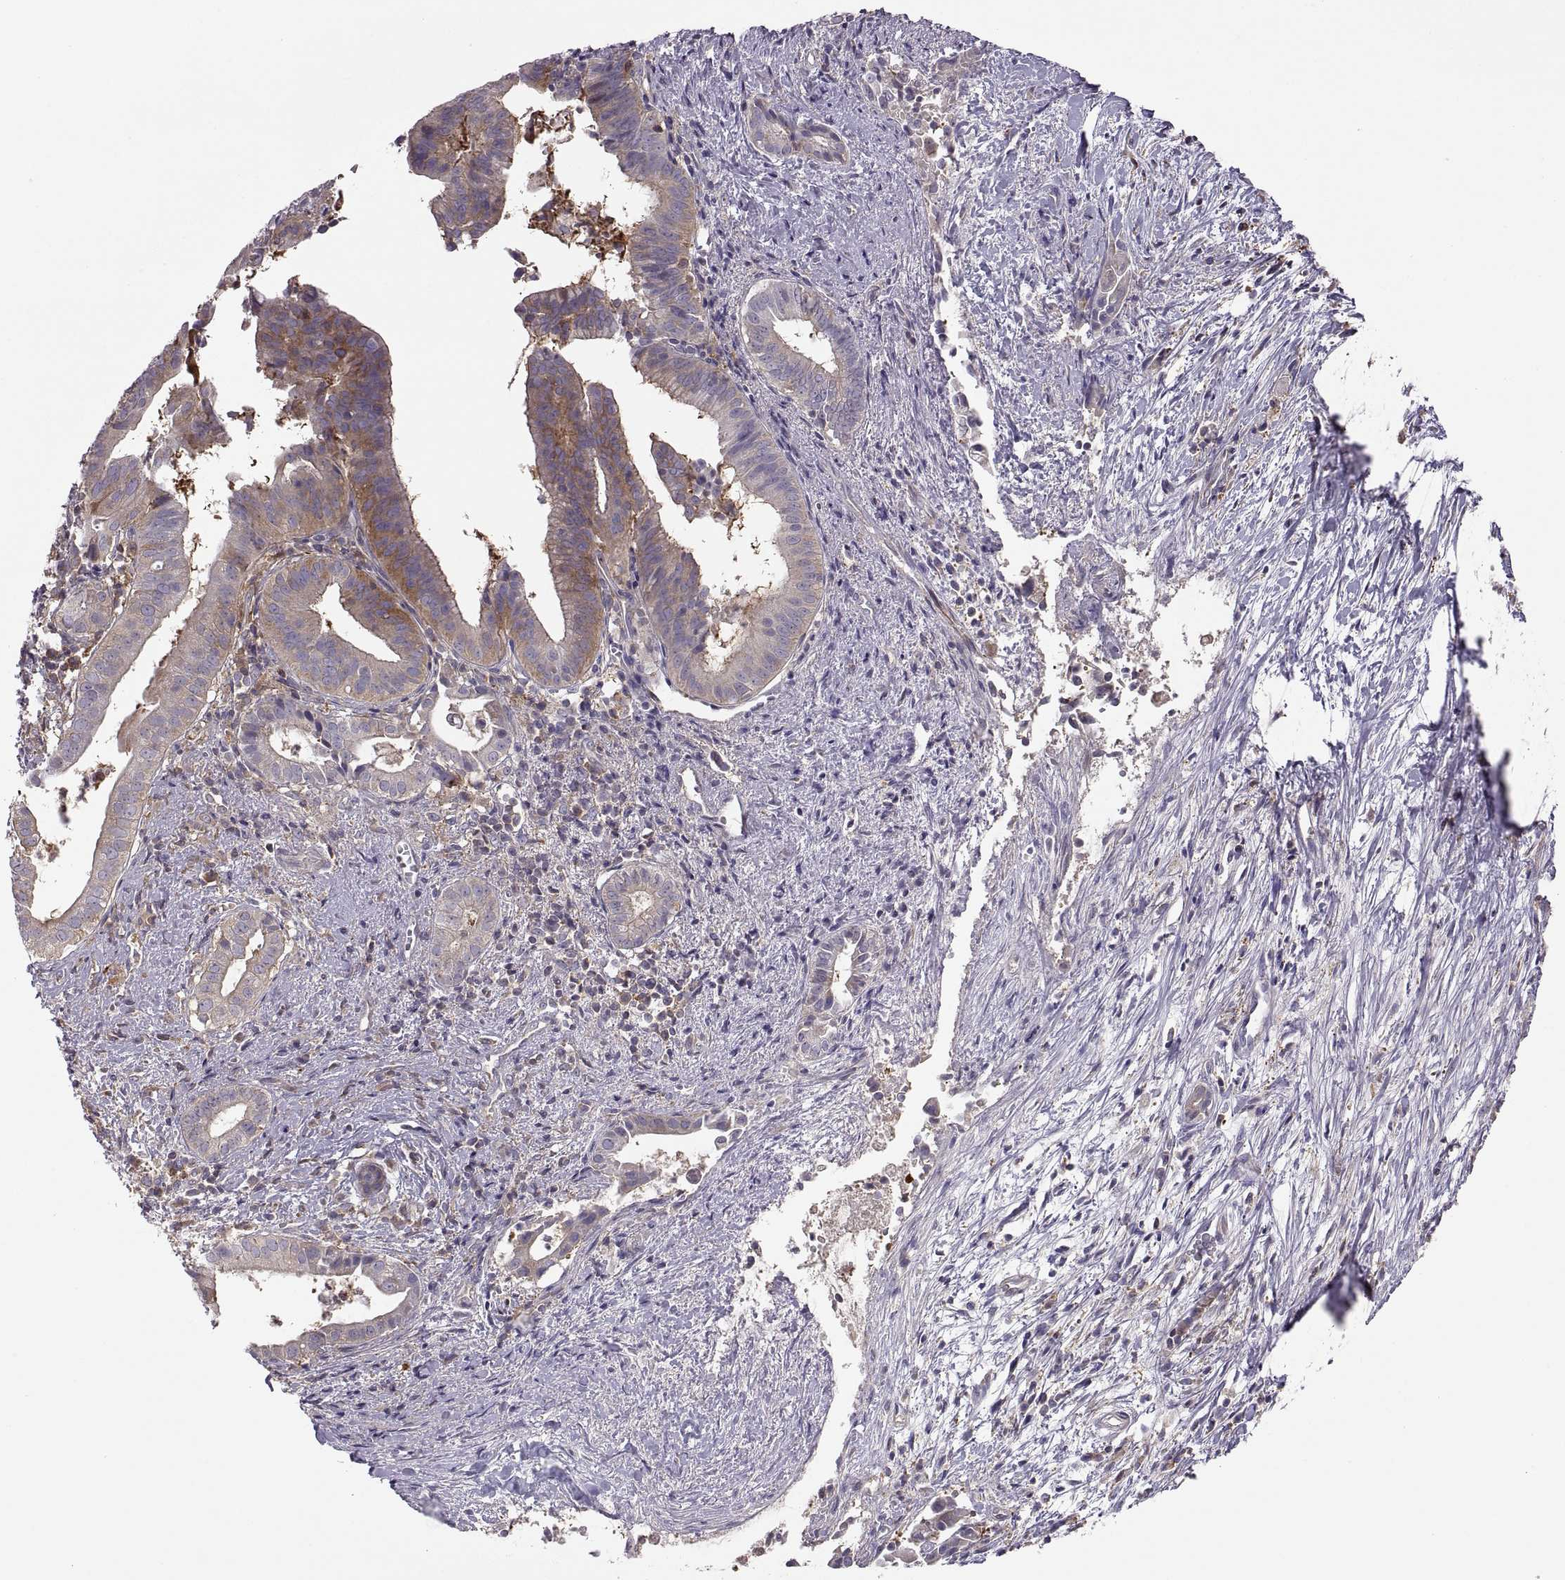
{"staining": {"intensity": "strong", "quantity": "<25%", "location": "cytoplasmic/membranous"}, "tissue": "pancreatic cancer", "cell_type": "Tumor cells", "image_type": "cancer", "snomed": [{"axis": "morphology", "description": "Adenocarcinoma, NOS"}, {"axis": "topography", "description": "Pancreas"}], "caption": "Protein expression analysis of human pancreatic adenocarcinoma reveals strong cytoplasmic/membranous positivity in about <25% of tumor cells.", "gene": "SPATA32", "patient": {"sex": "male", "age": 61}}